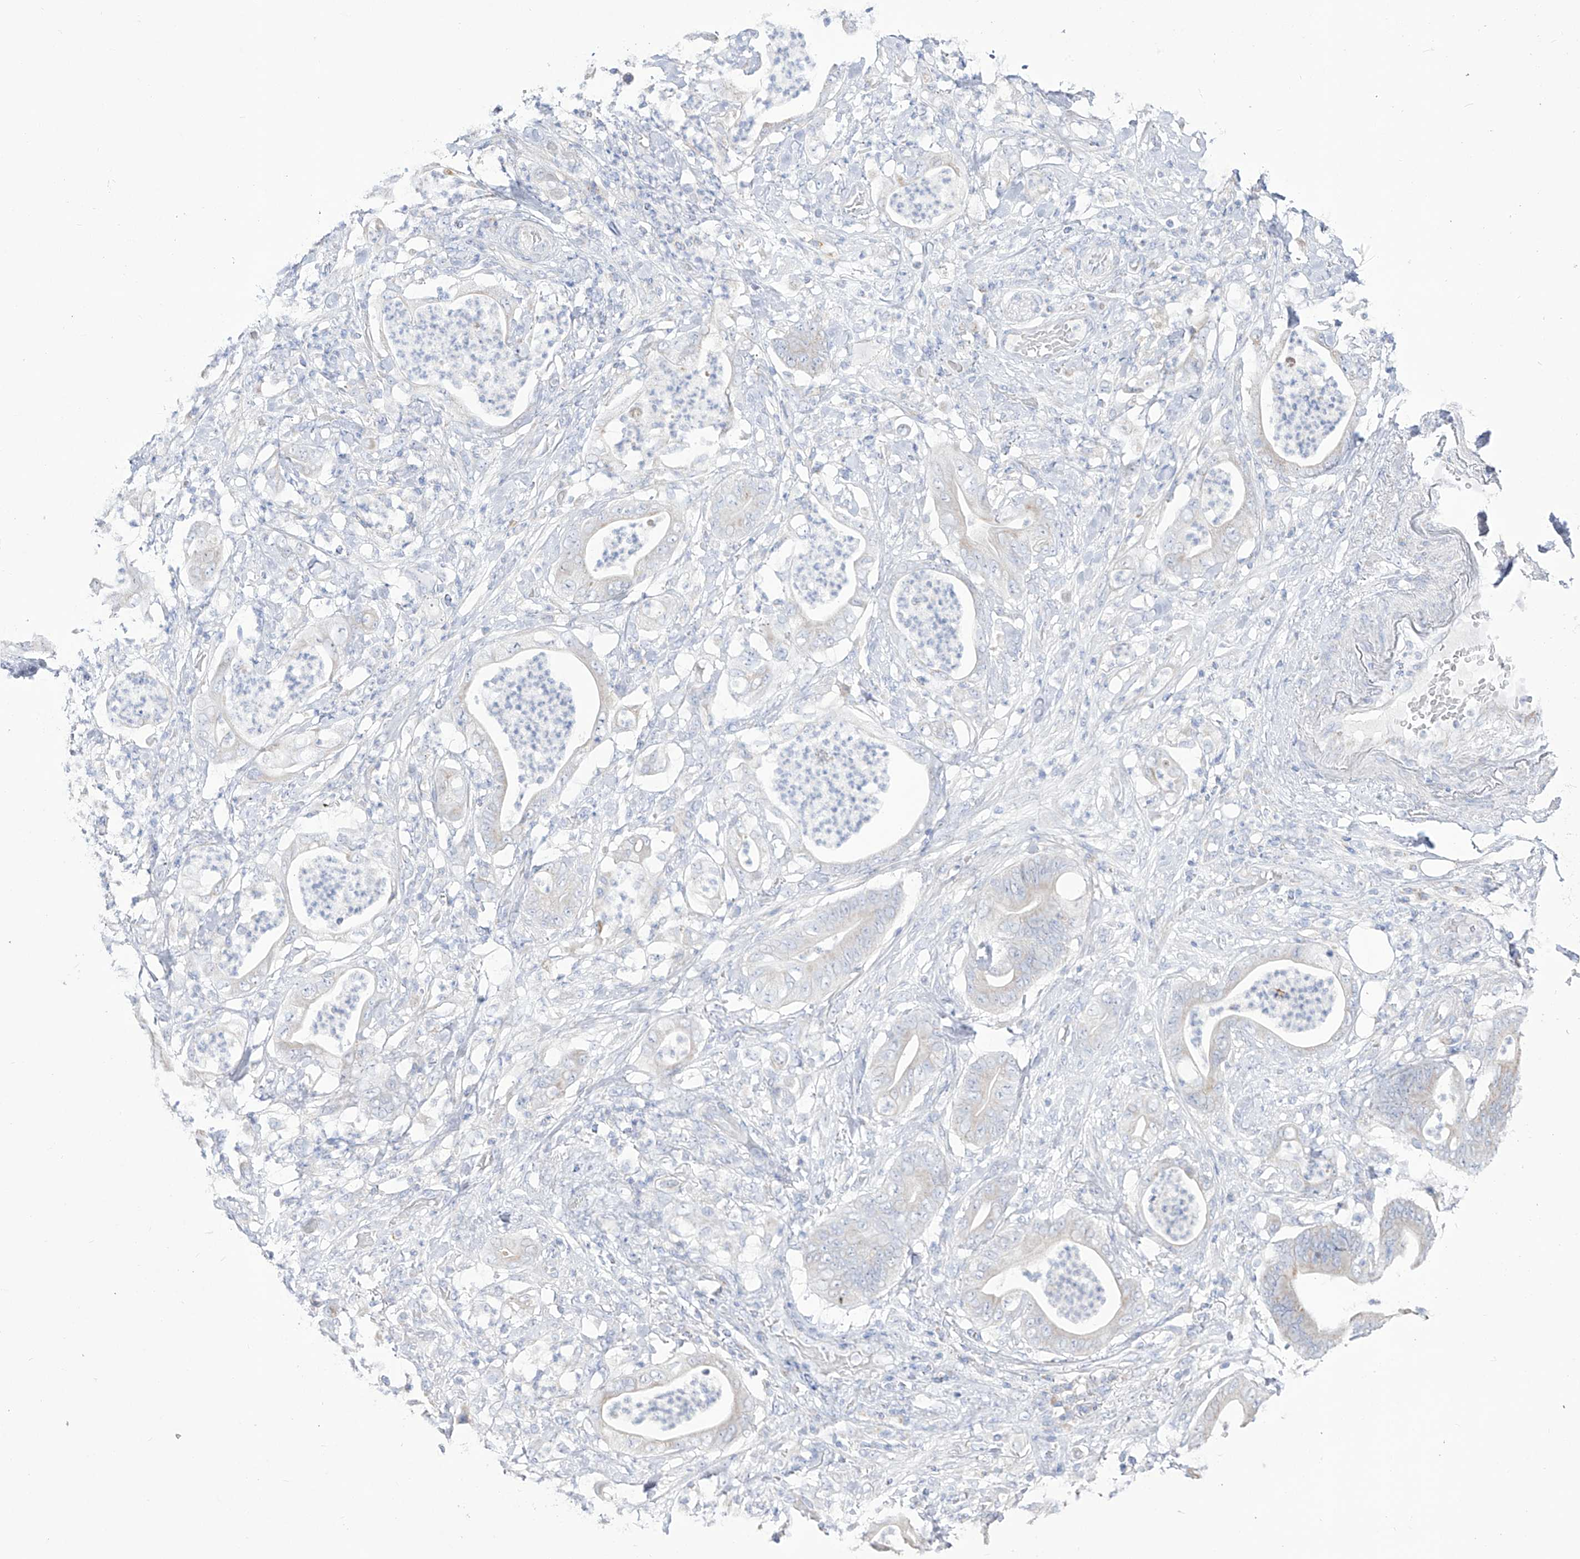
{"staining": {"intensity": "negative", "quantity": "none", "location": "none"}, "tissue": "stomach cancer", "cell_type": "Tumor cells", "image_type": "cancer", "snomed": [{"axis": "morphology", "description": "Adenocarcinoma, NOS"}, {"axis": "topography", "description": "Stomach"}], "caption": "DAB immunohistochemical staining of stomach cancer reveals no significant positivity in tumor cells.", "gene": "RCHY1", "patient": {"sex": "female", "age": 73}}